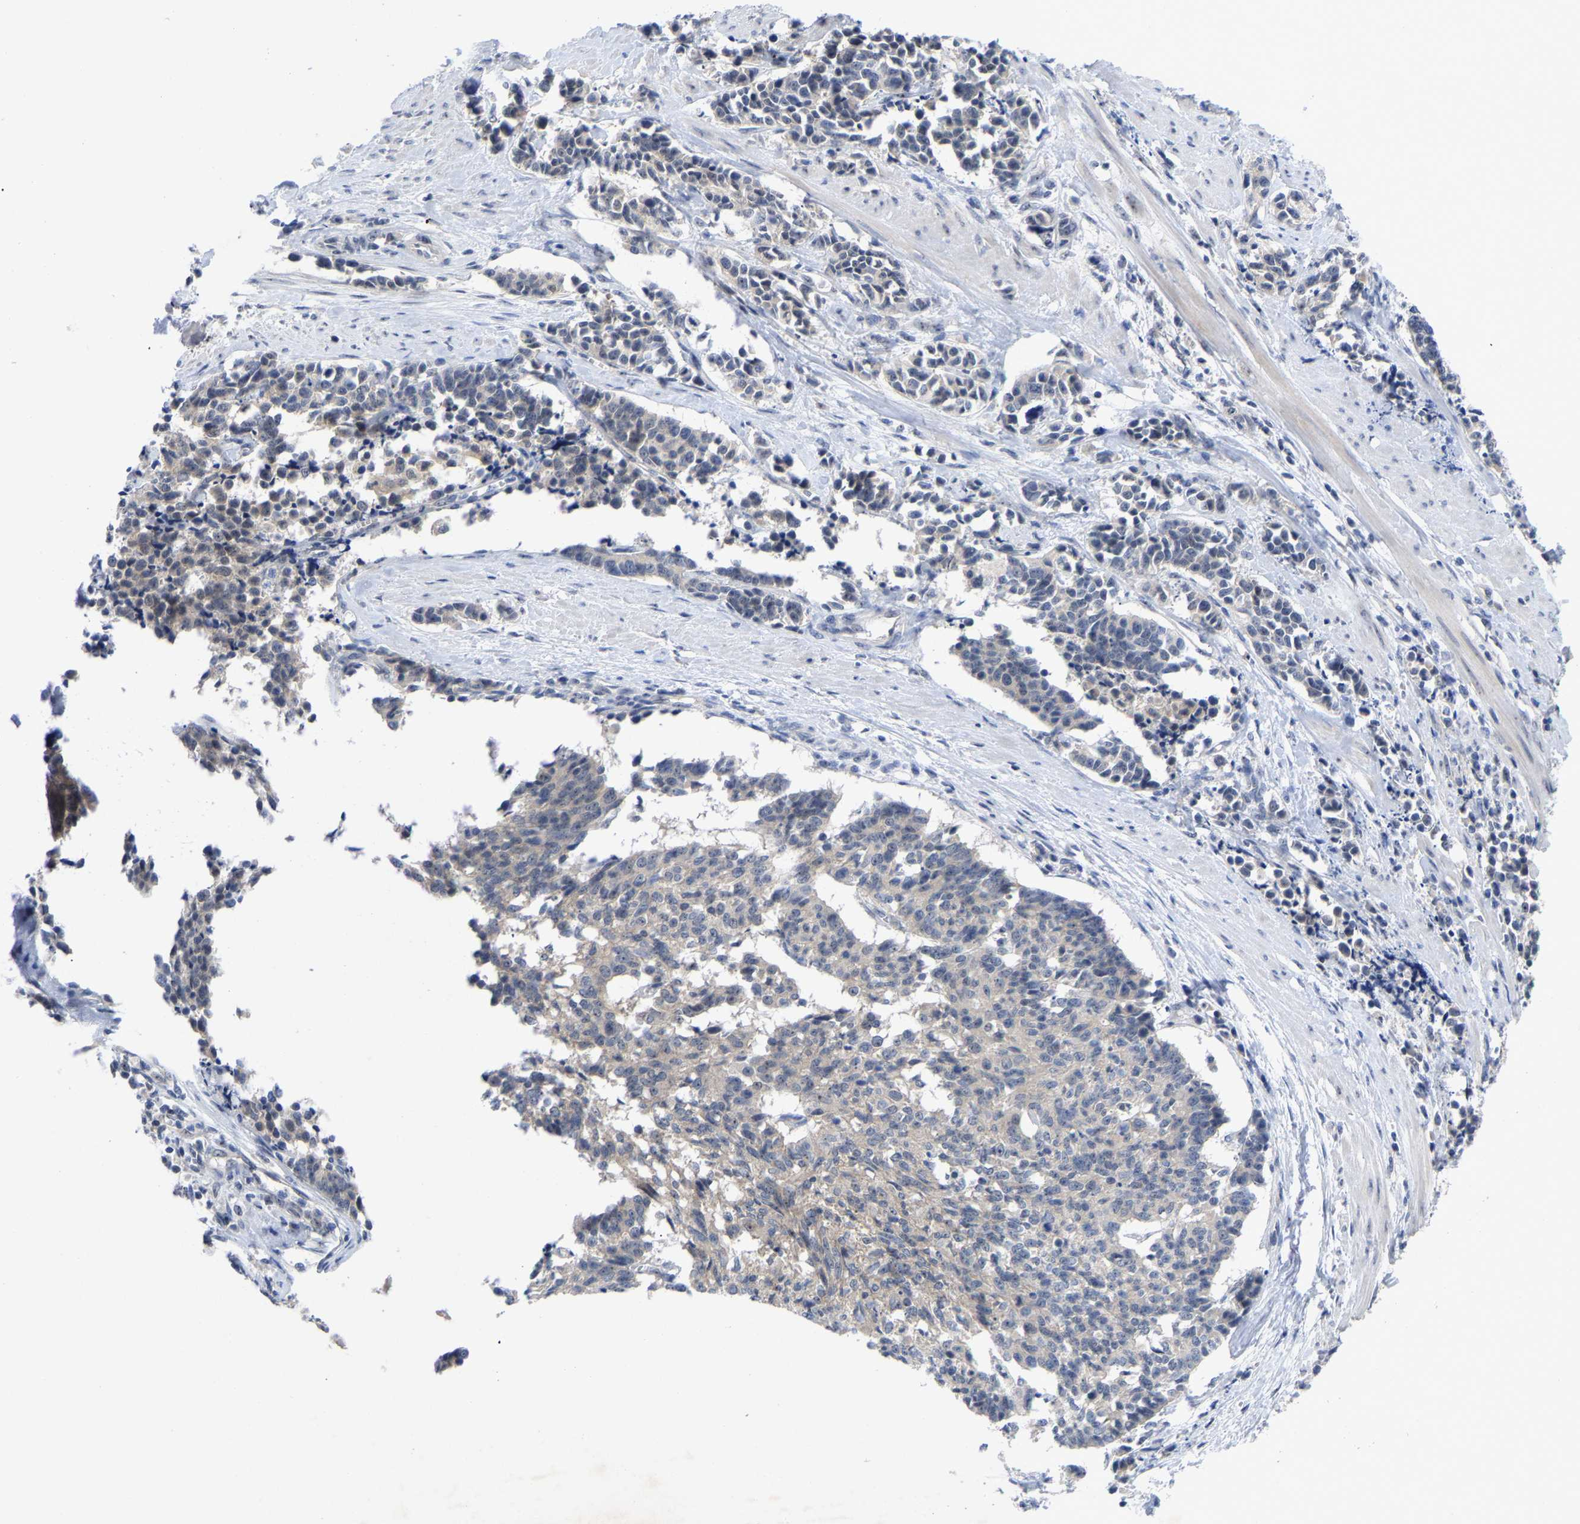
{"staining": {"intensity": "negative", "quantity": "none", "location": "none"}, "tissue": "cervical cancer", "cell_type": "Tumor cells", "image_type": "cancer", "snomed": [{"axis": "morphology", "description": "Squamous cell carcinoma, NOS"}, {"axis": "topography", "description": "Cervix"}], "caption": "This is a photomicrograph of immunohistochemistry staining of cervical cancer, which shows no expression in tumor cells.", "gene": "NLE1", "patient": {"sex": "female", "age": 35}}